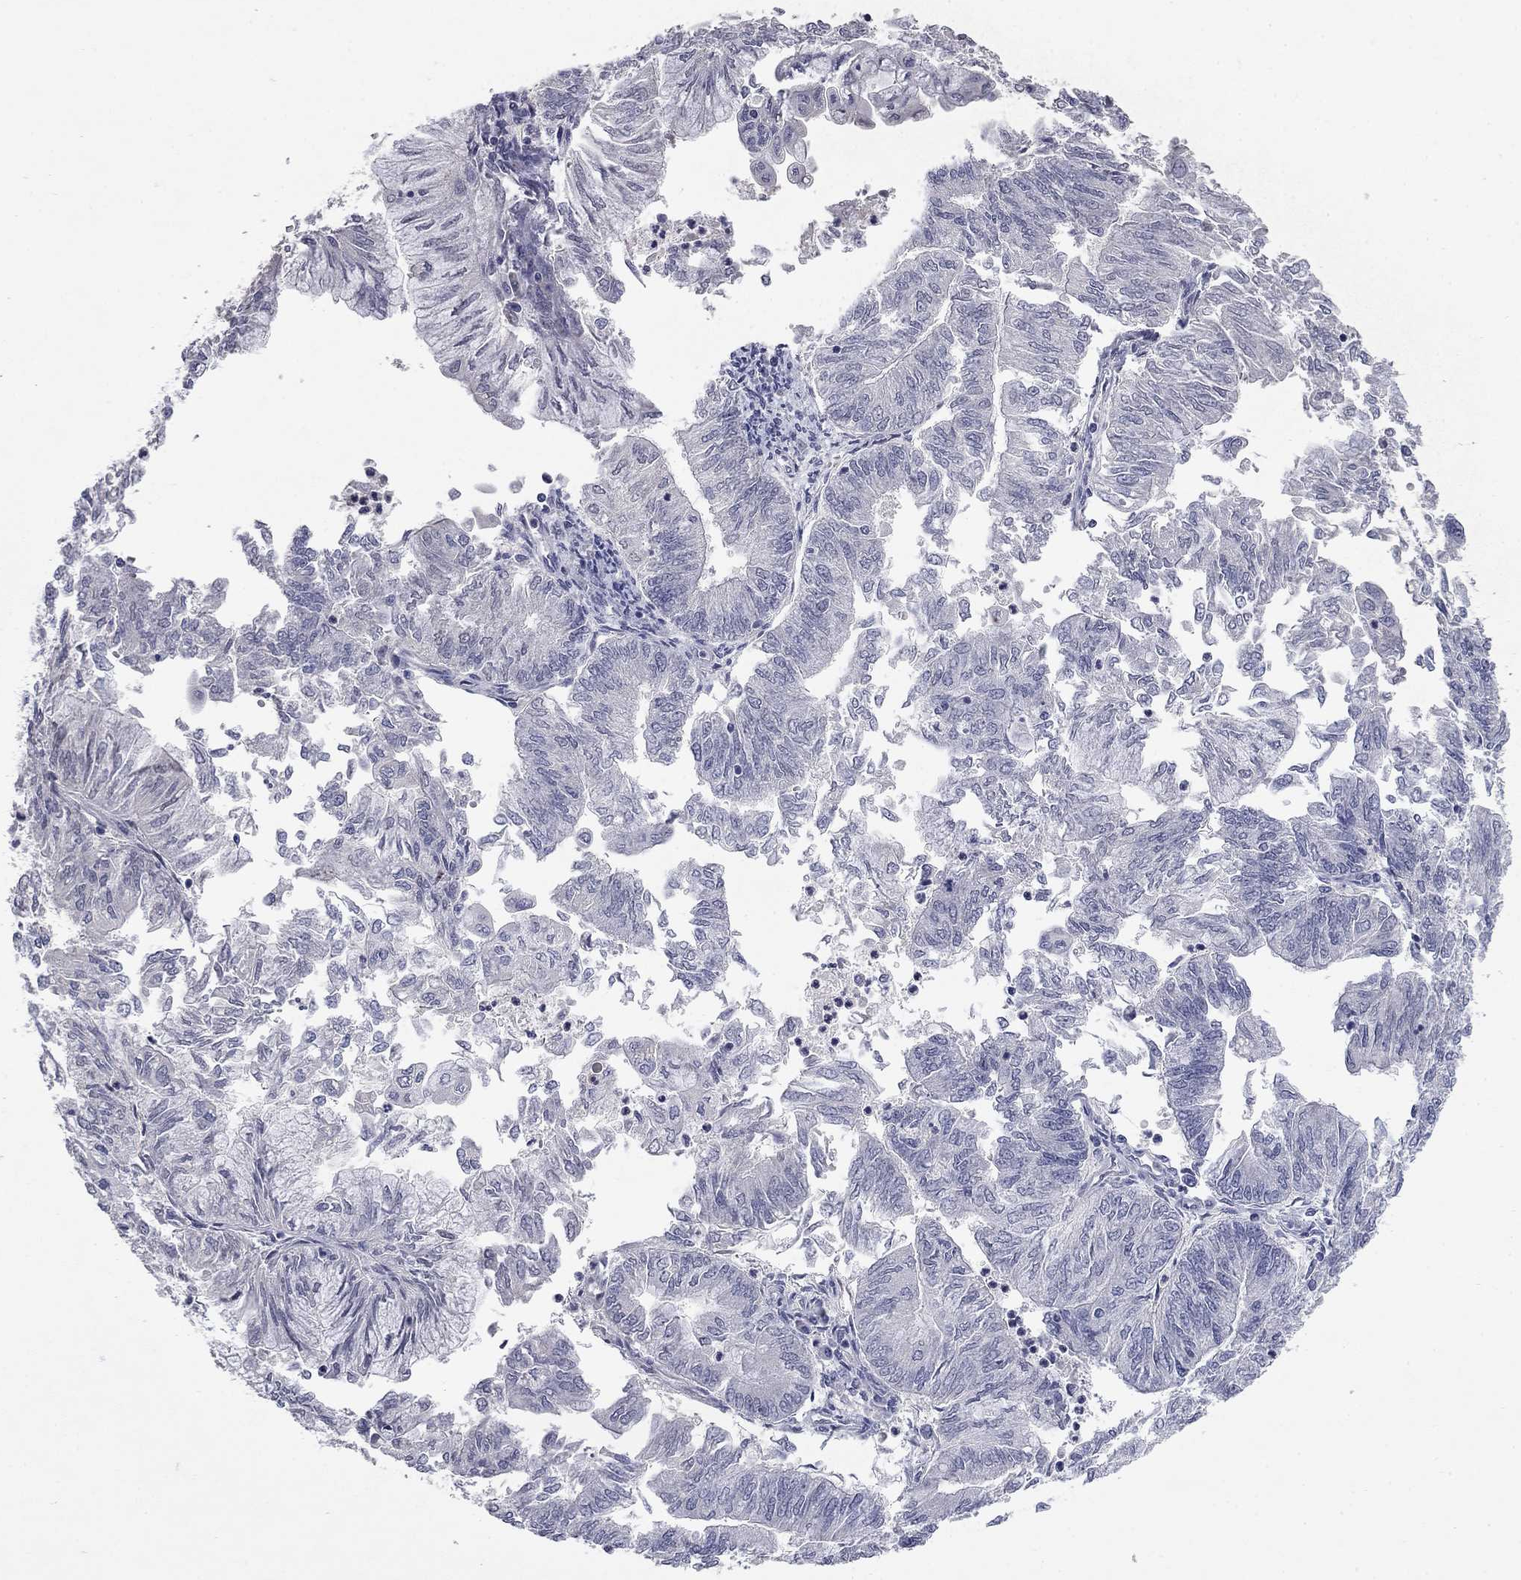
{"staining": {"intensity": "negative", "quantity": "none", "location": "none"}, "tissue": "endometrial cancer", "cell_type": "Tumor cells", "image_type": "cancer", "snomed": [{"axis": "morphology", "description": "Adenocarcinoma, NOS"}, {"axis": "topography", "description": "Endometrium"}], "caption": "This is a image of IHC staining of endometrial cancer (adenocarcinoma), which shows no expression in tumor cells.", "gene": "SLC51A", "patient": {"sex": "female", "age": 59}}